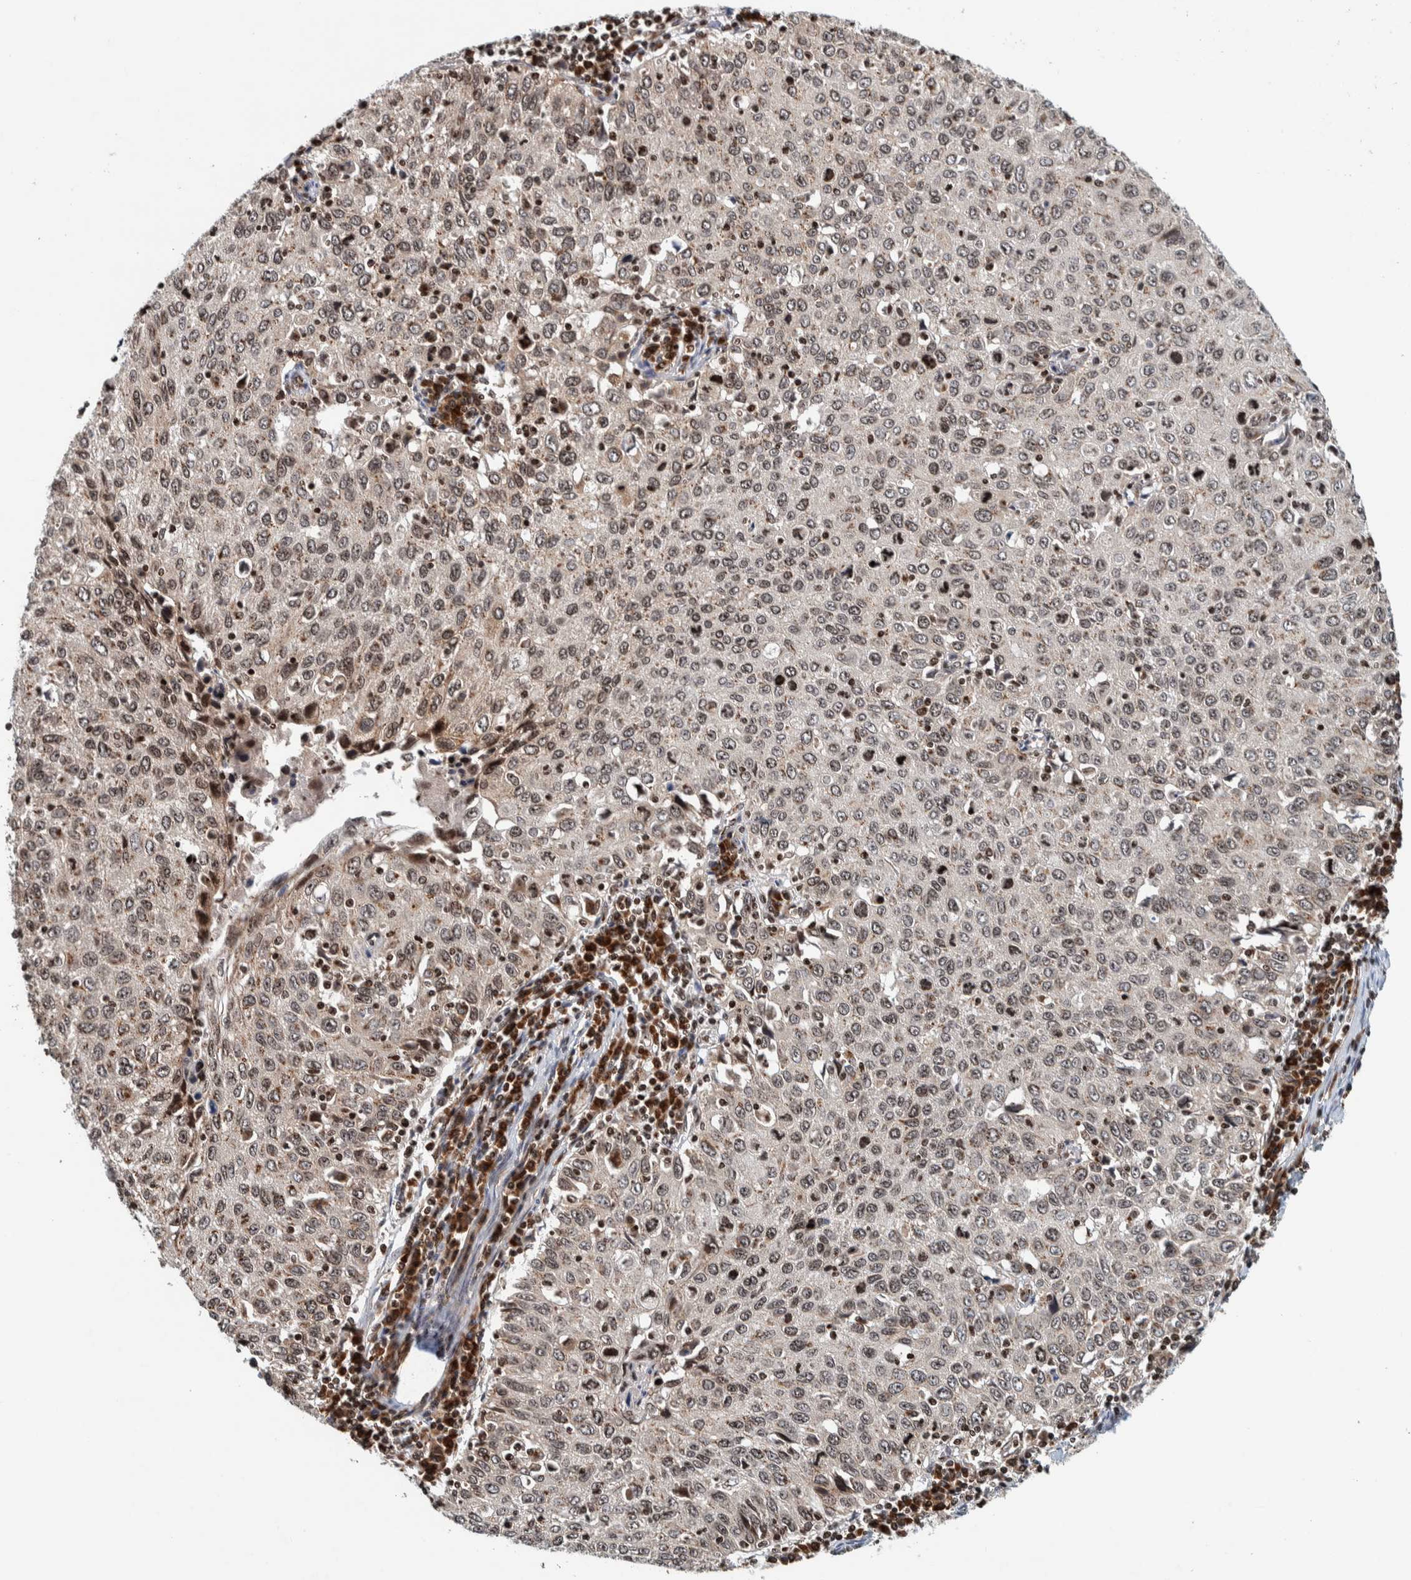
{"staining": {"intensity": "weak", "quantity": ">75%", "location": "nuclear"}, "tissue": "cervical cancer", "cell_type": "Tumor cells", "image_type": "cancer", "snomed": [{"axis": "morphology", "description": "Squamous cell carcinoma, NOS"}, {"axis": "topography", "description": "Cervix"}], "caption": "A micrograph of cervical cancer (squamous cell carcinoma) stained for a protein reveals weak nuclear brown staining in tumor cells.", "gene": "CCDC182", "patient": {"sex": "female", "age": 53}}